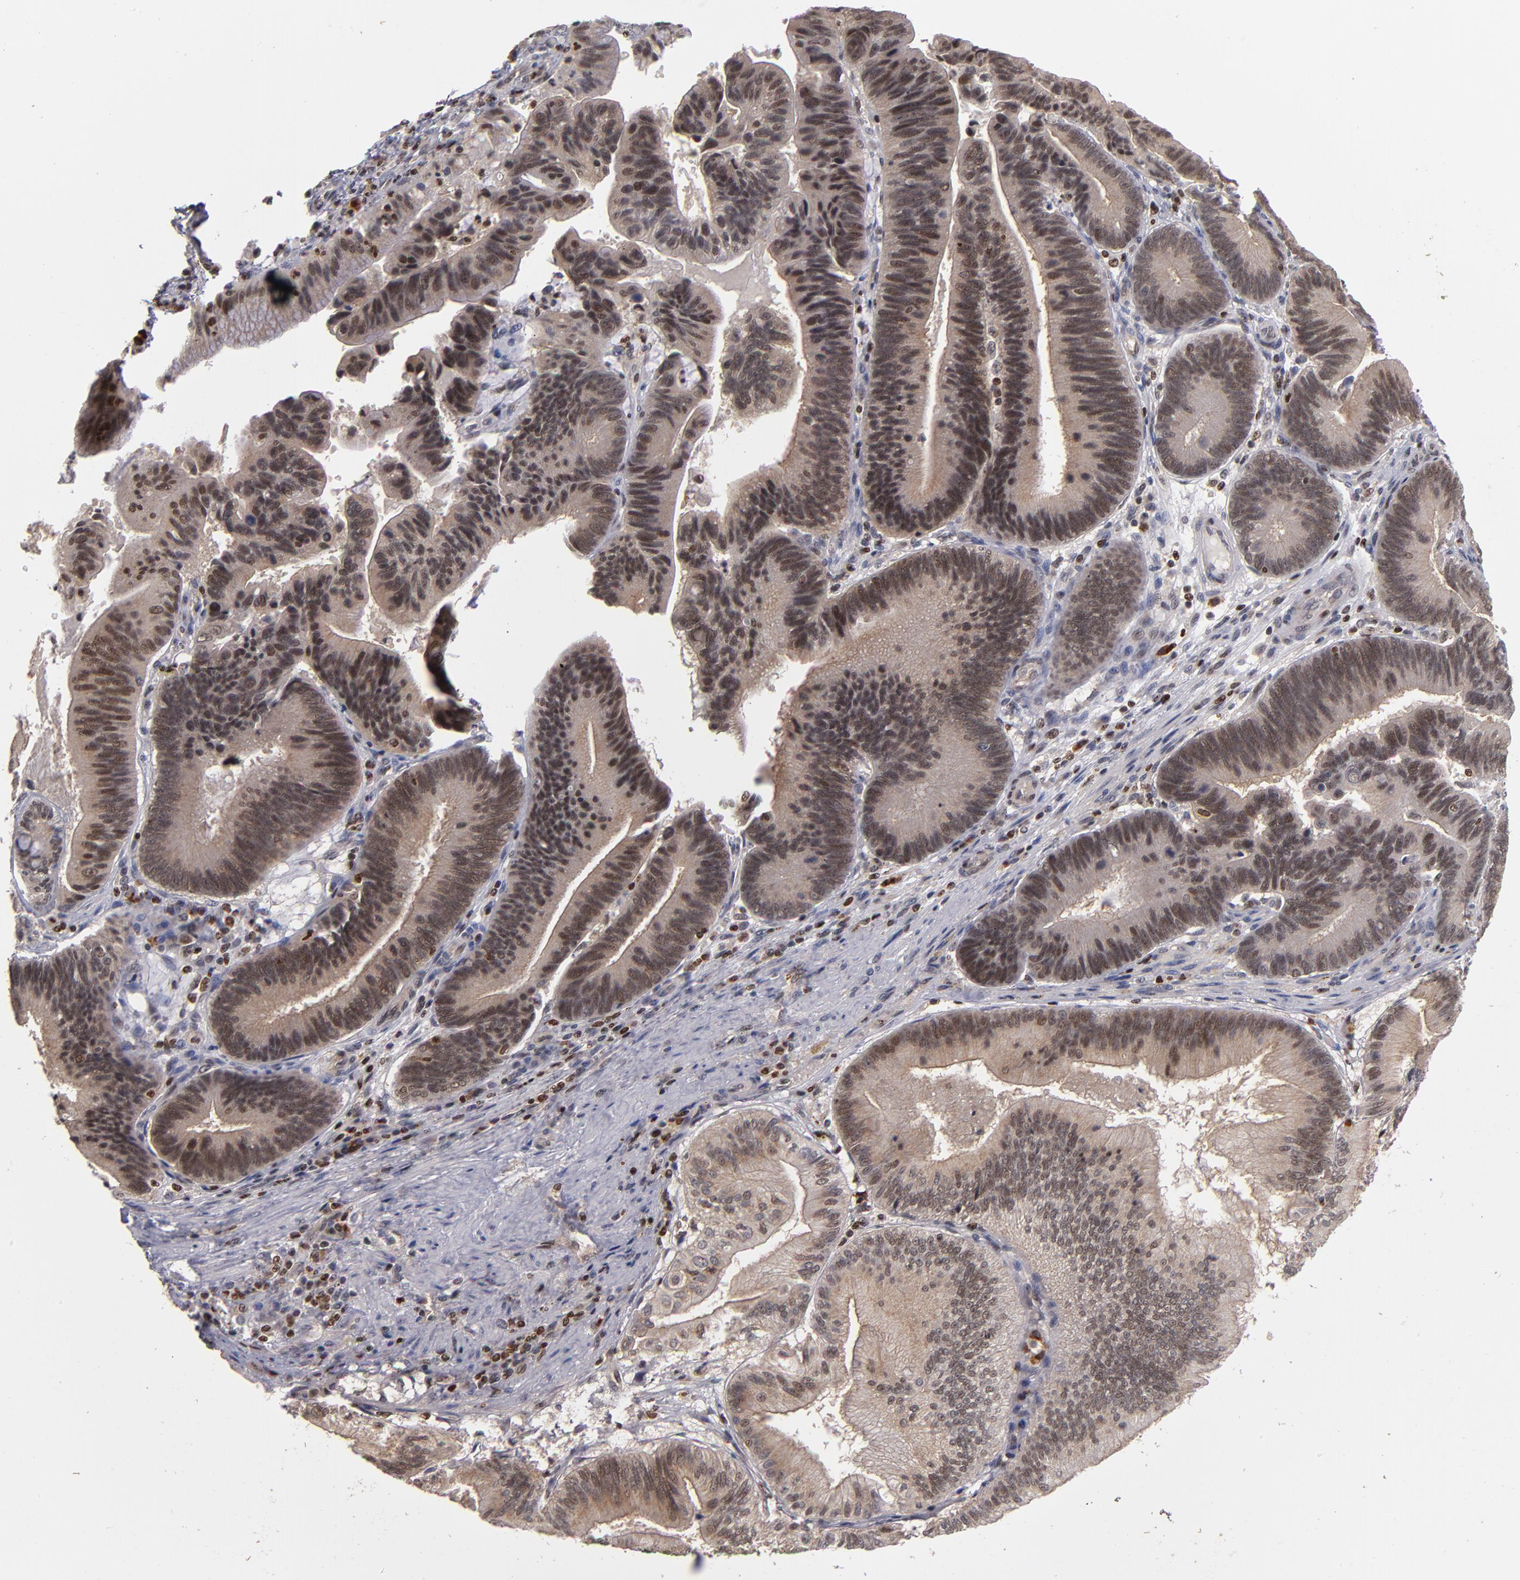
{"staining": {"intensity": "weak", "quantity": ">75%", "location": "nuclear"}, "tissue": "pancreatic cancer", "cell_type": "Tumor cells", "image_type": "cancer", "snomed": [{"axis": "morphology", "description": "Adenocarcinoma, NOS"}, {"axis": "topography", "description": "Pancreas"}], "caption": "This histopathology image shows adenocarcinoma (pancreatic) stained with immunohistochemistry to label a protein in brown. The nuclear of tumor cells show weak positivity for the protein. Nuclei are counter-stained blue.", "gene": "KDM6A", "patient": {"sex": "male", "age": 82}}